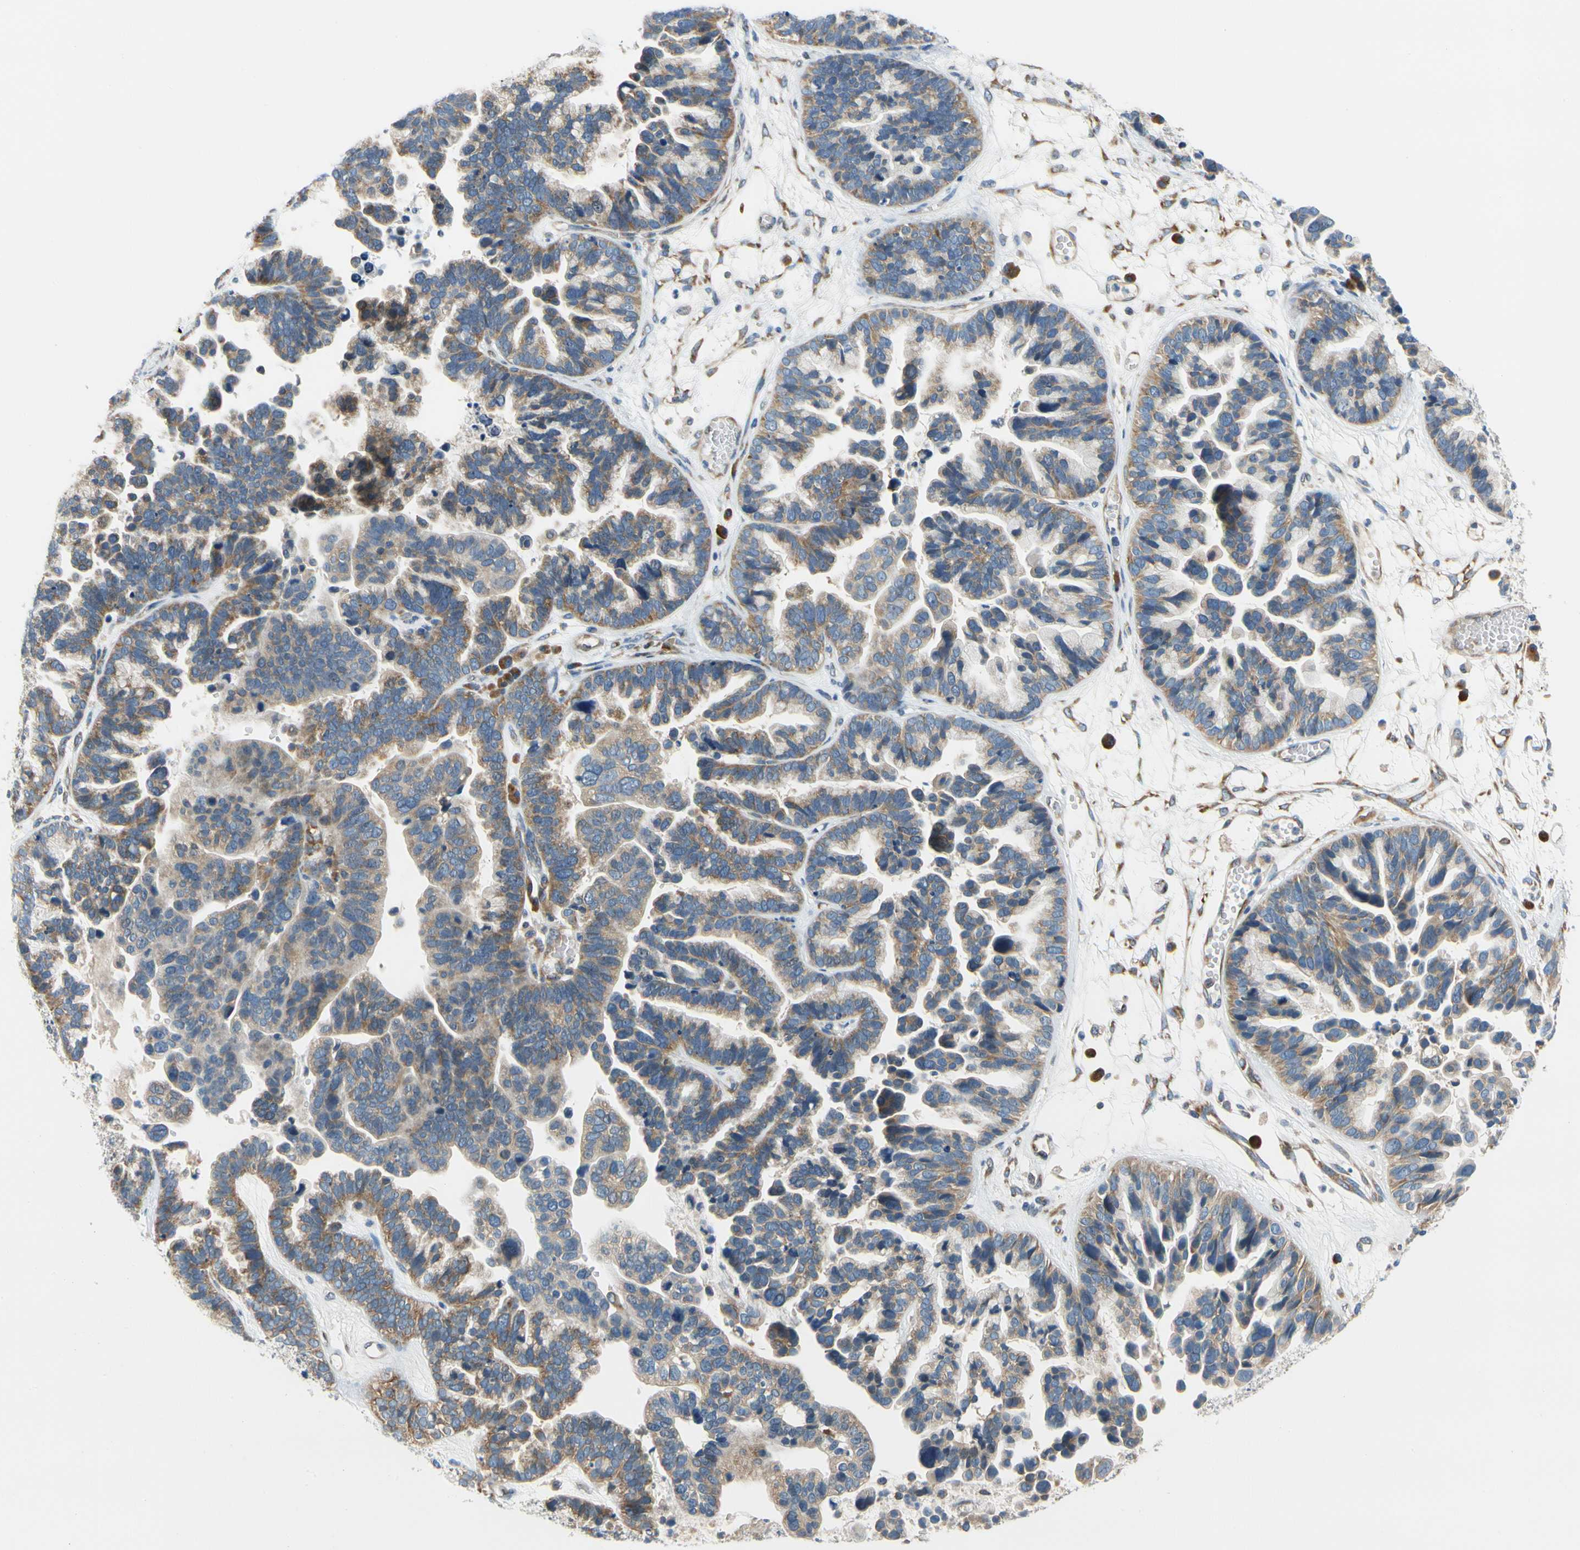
{"staining": {"intensity": "moderate", "quantity": ">75%", "location": "cytoplasmic/membranous"}, "tissue": "ovarian cancer", "cell_type": "Tumor cells", "image_type": "cancer", "snomed": [{"axis": "morphology", "description": "Cystadenocarcinoma, serous, NOS"}, {"axis": "topography", "description": "Ovary"}], "caption": "An immunohistochemistry micrograph of neoplastic tissue is shown. Protein staining in brown shows moderate cytoplasmic/membranous positivity in ovarian cancer (serous cystadenocarcinoma) within tumor cells.", "gene": "LRRC47", "patient": {"sex": "female", "age": 56}}